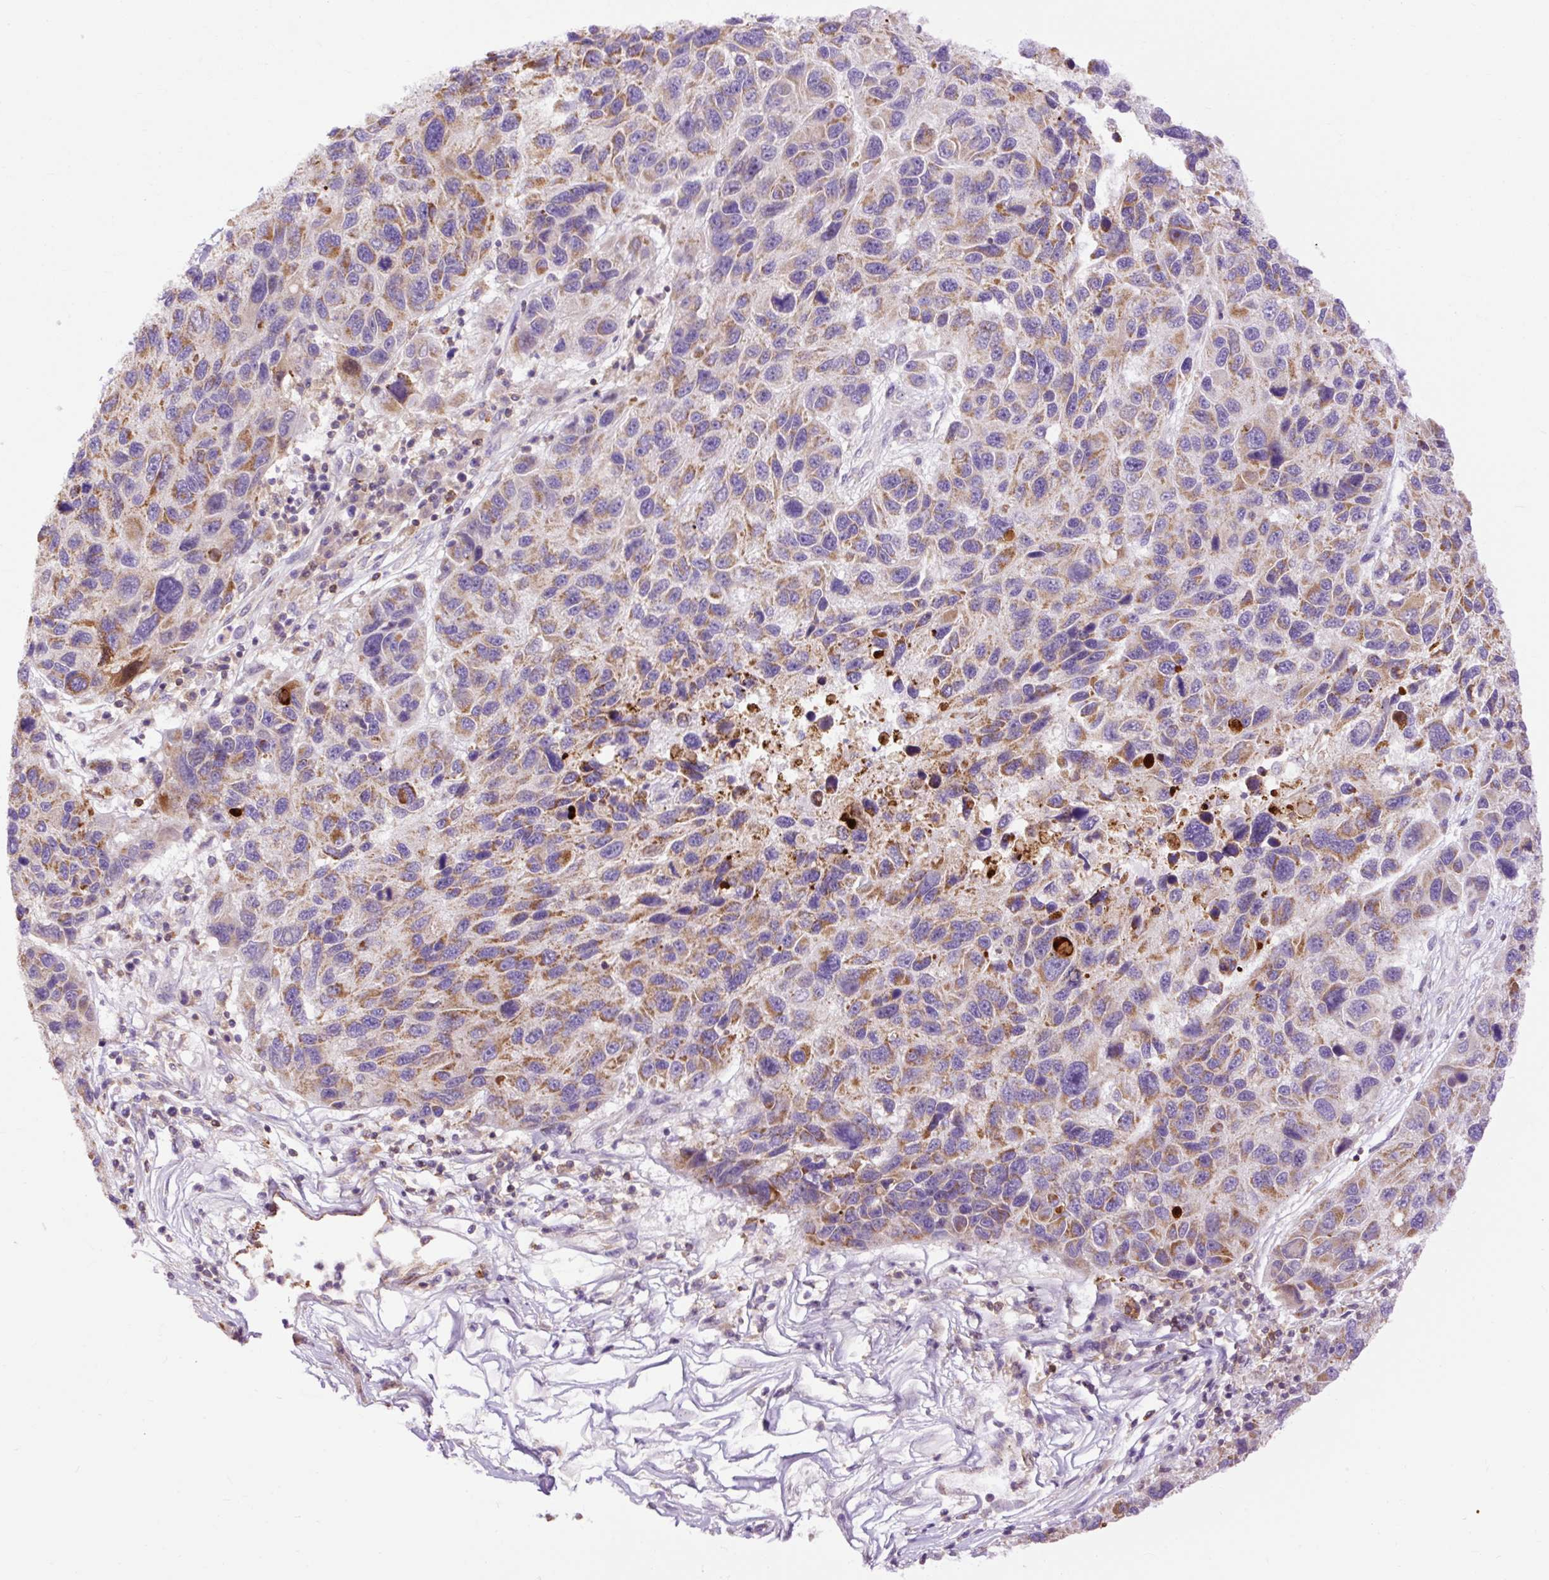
{"staining": {"intensity": "moderate", "quantity": ">75%", "location": "cytoplasmic/membranous"}, "tissue": "melanoma", "cell_type": "Tumor cells", "image_type": "cancer", "snomed": [{"axis": "morphology", "description": "Malignant melanoma, NOS"}, {"axis": "topography", "description": "Skin"}], "caption": "Immunohistochemistry (IHC) micrograph of neoplastic tissue: human malignant melanoma stained using immunohistochemistry shows medium levels of moderate protein expression localized specifically in the cytoplasmic/membranous of tumor cells, appearing as a cytoplasmic/membranous brown color.", "gene": "CD83", "patient": {"sex": "male", "age": 53}}